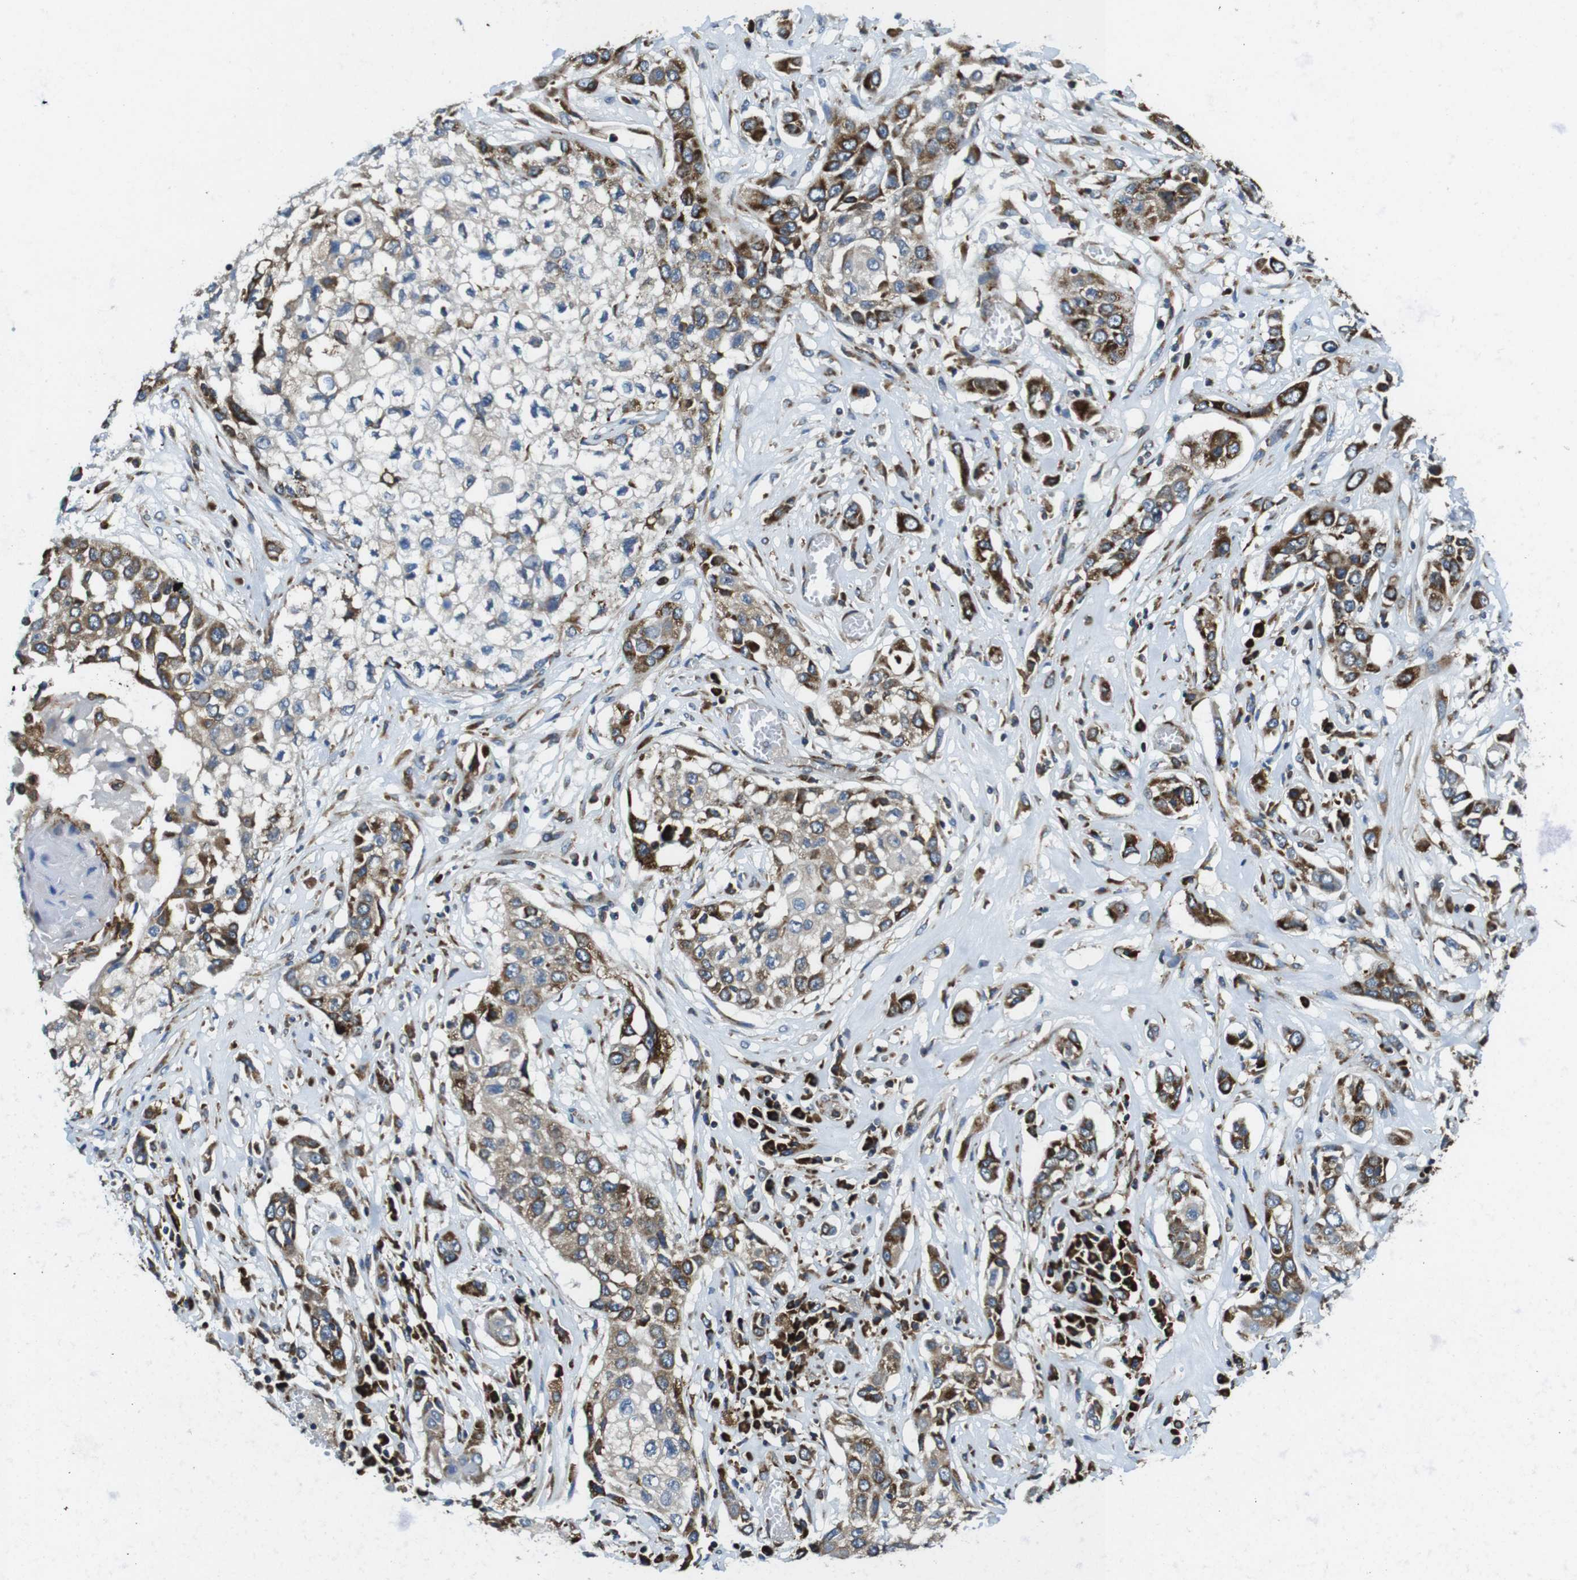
{"staining": {"intensity": "moderate", "quantity": "25%-75%", "location": "cytoplasmic/membranous"}, "tissue": "lung cancer", "cell_type": "Tumor cells", "image_type": "cancer", "snomed": [{"axis": "morphology", "description": "Squamous cell carcinoma, NOS"}, {"axis": "topography", "description": "Lung"}], "caption": "Immunohistochemistry (IHC) photomicrograph of squamous cell carcinoma (lung) stained for a protein (brown), which displays medium levels of moderate cytoplasmic/membranous positivity in about 25%-75% of tumor cells.", "gene": "UGGT1", "patient": {"sex": "male", "age": 71}}